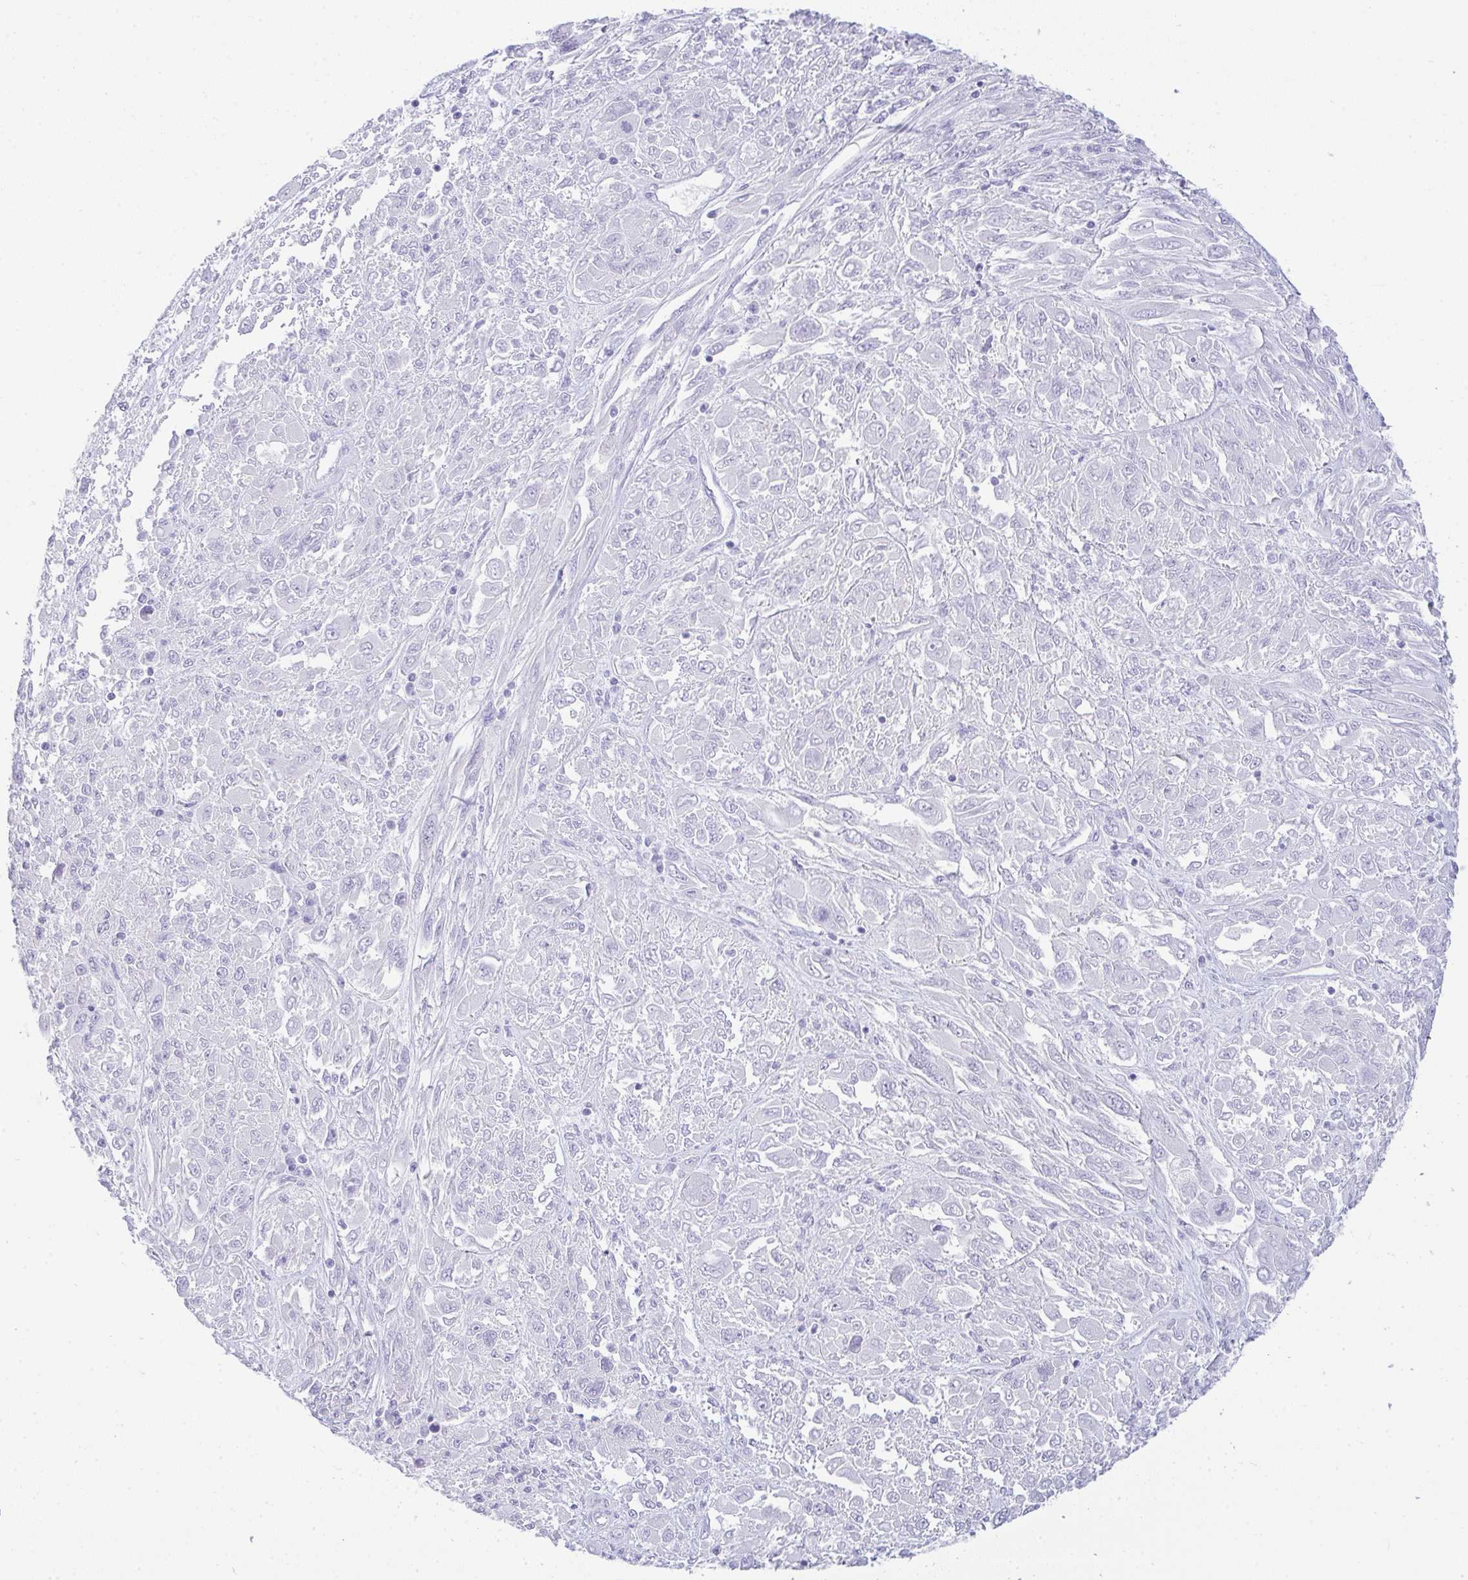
{"staining": {"intensity": "negative", "quantity": "none", "location": "none"}, "tissue": "melanoma", "cell_type": "Tumor cells", "image_type": "cancer", "snomed": [{"axis": "morphology", "description": "Malignant melanoma, NOS"}, {"axis": "topography", "description": "Skin"}], "caption": "Tumor cells are negative for brown protein staining in melanoma.", "gene": "RASL10A", "patient": {"sex": "female", "age": 91}}